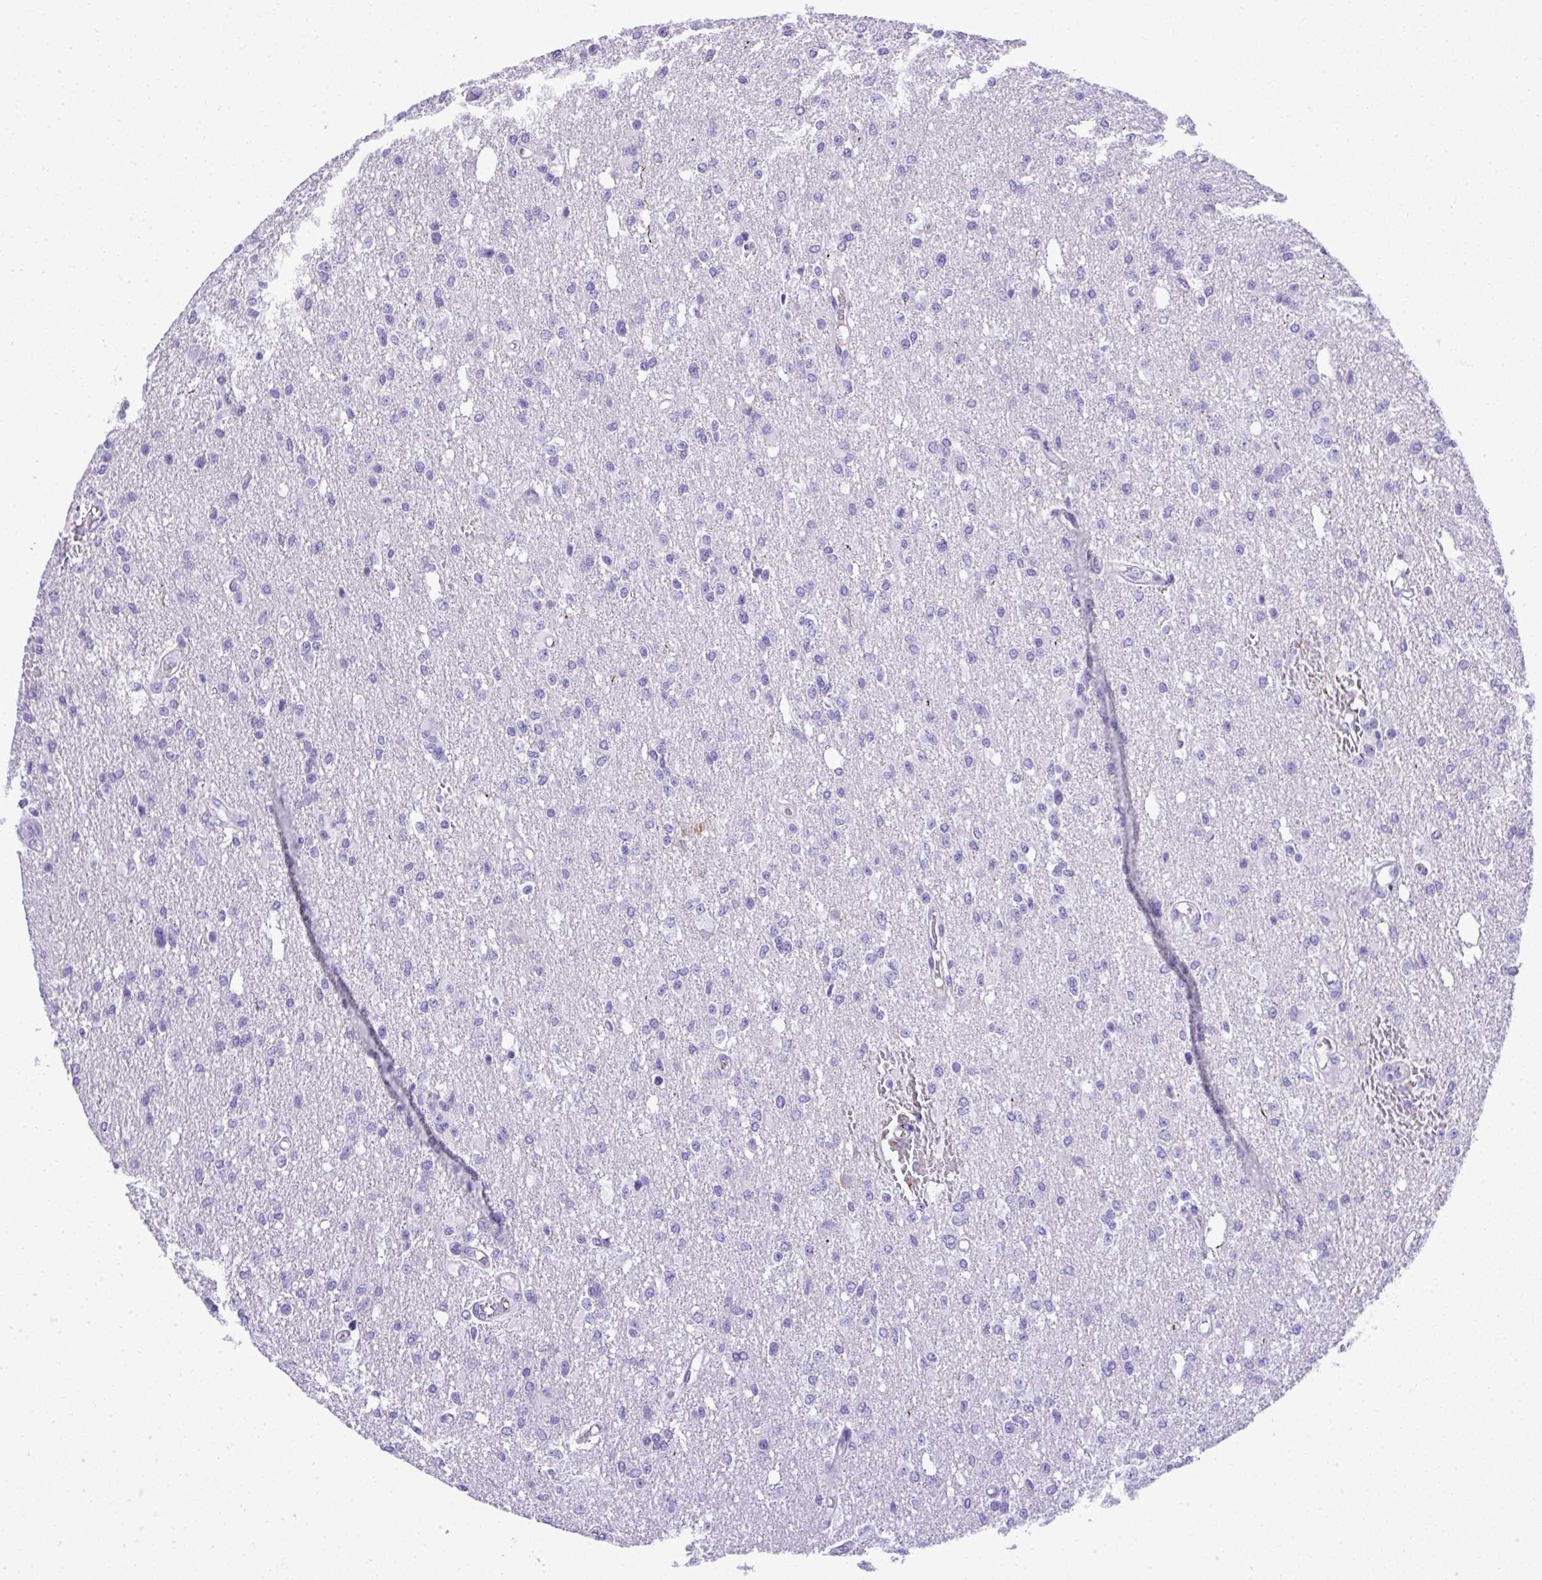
{"staining": {"intensity": "negative", "quantity": "none", "location": "none"}, "tissue": "glioma", "cell_type": "Tumor cells", "image_type": "cancer", "snomed": [{"axis": "morphology", "description": "Glioma, malignant, Low grade"}, {"axis": "topography", "description": "Brain"}], "caption": "Human glioma stained for a protein using immunohistochemistry (IHC) exhibits no staining in tumor cells.", "gene": "ST6GALNAC3", "patient": {"sex": "male", "age": 26}}